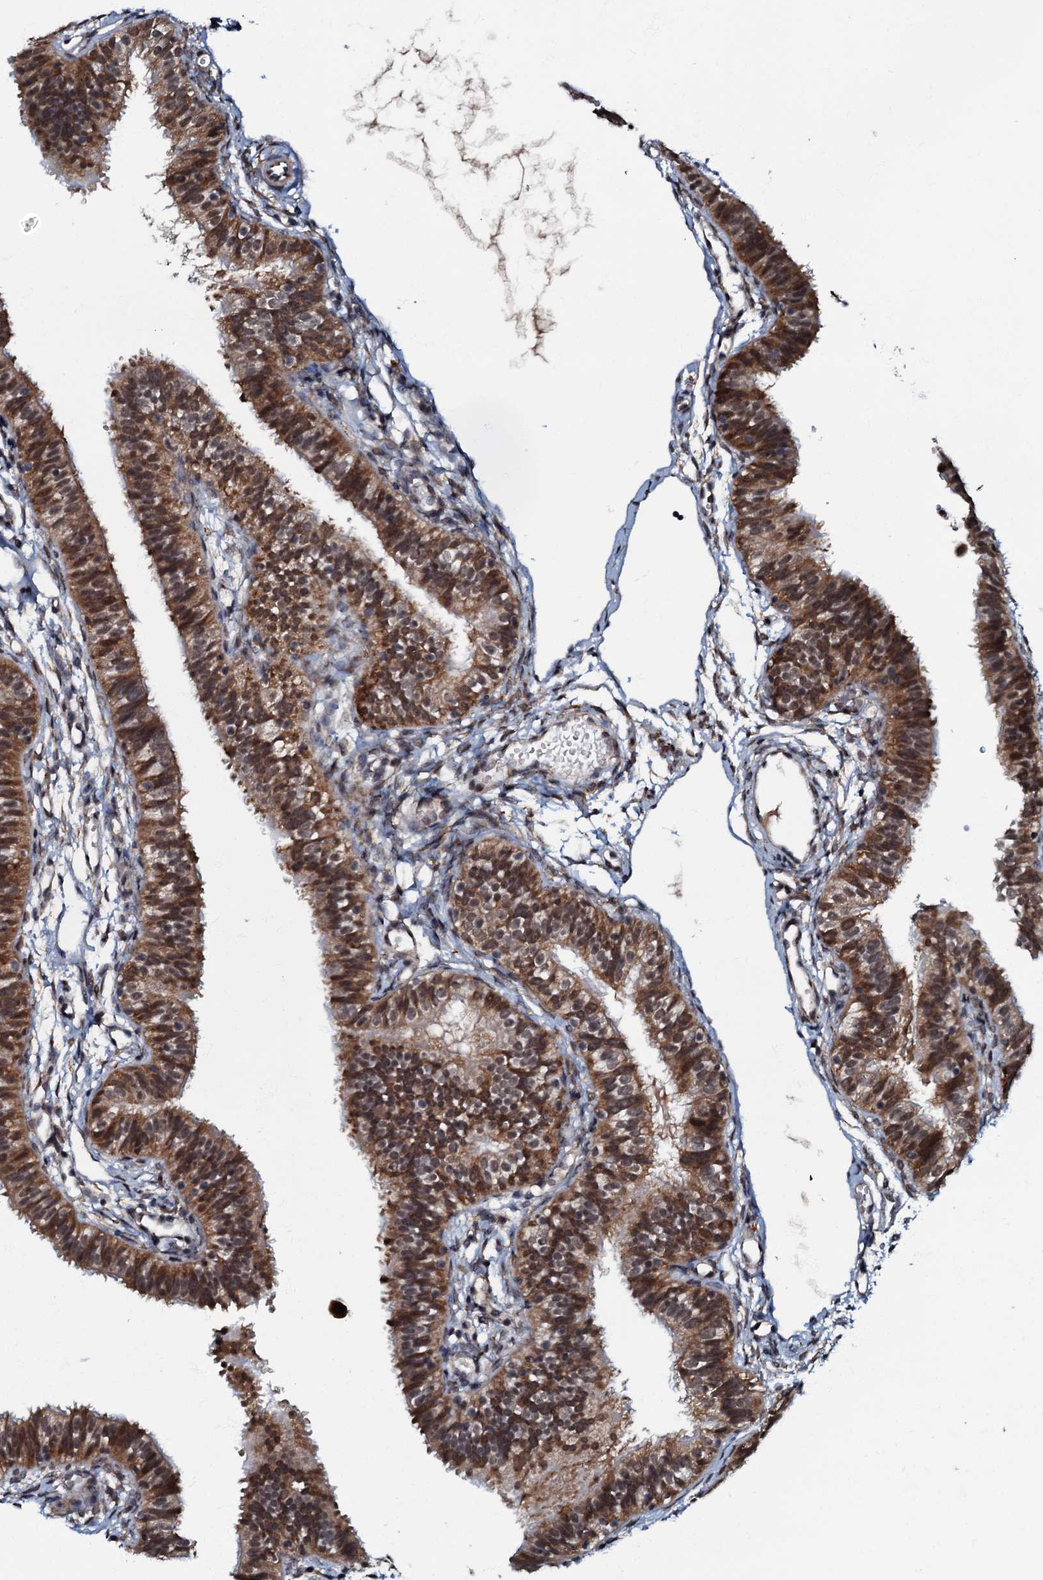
{"staining": {"intensity": "strong", "quantity": ">75%", "location": "cytoplasmic/membranous,nuclear"}, "tissue": "fallopian tube", "cell_type": "Glandular cells", "image_type": "normal", "snomed": [{"axis": "morphology", "description": "Normal tissue, NOS"}, {"axis": "topography", "description": "Fallopian tube"}], "caption": "Glandular cells display strong cytoplasmic/membranous,nuclear positivity in about >75% of cells in normal fallopian tube.", "gene": "C18orf32", "patient": {"sex": "female", "age": 35}}